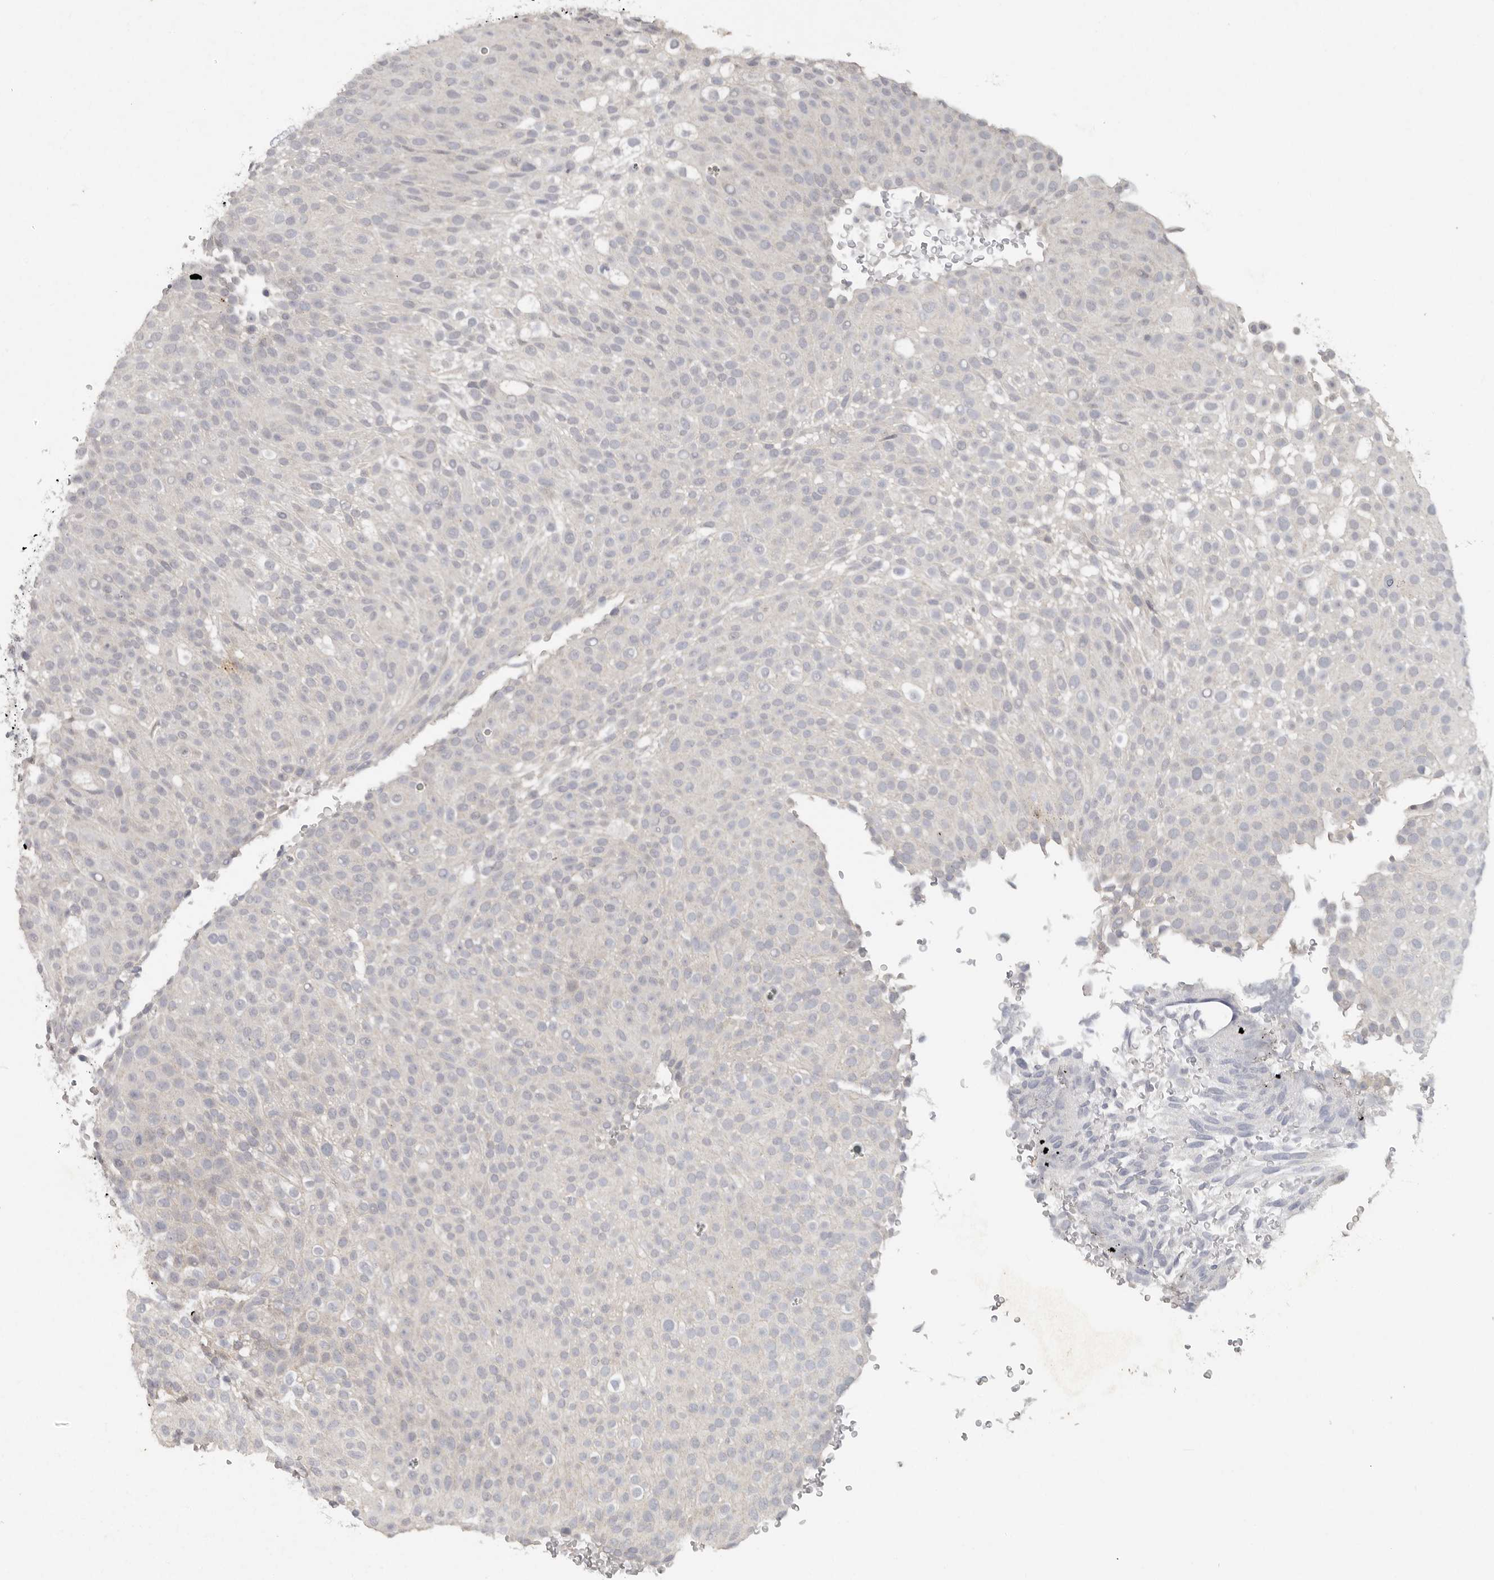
{"staining": {"intensity": "negative", "quantity": "none", "location": "none"}, "tissue": "urothelial cancer", "cell_type": "Tumor cells", "image_type": "cancer", "snomed": [{"axis": "morphology", "description": "Urothelial carcinoma, Low grade"}, {"axis": "topography", "description": "Urinary bladder"}], "caption": "IHC photomicrograph of urothelial cancer stained for a protein (brown), which displays no positivity in tumor cells.", "gene": "REG4", "patient": {"sex": "male", "age": 78}}